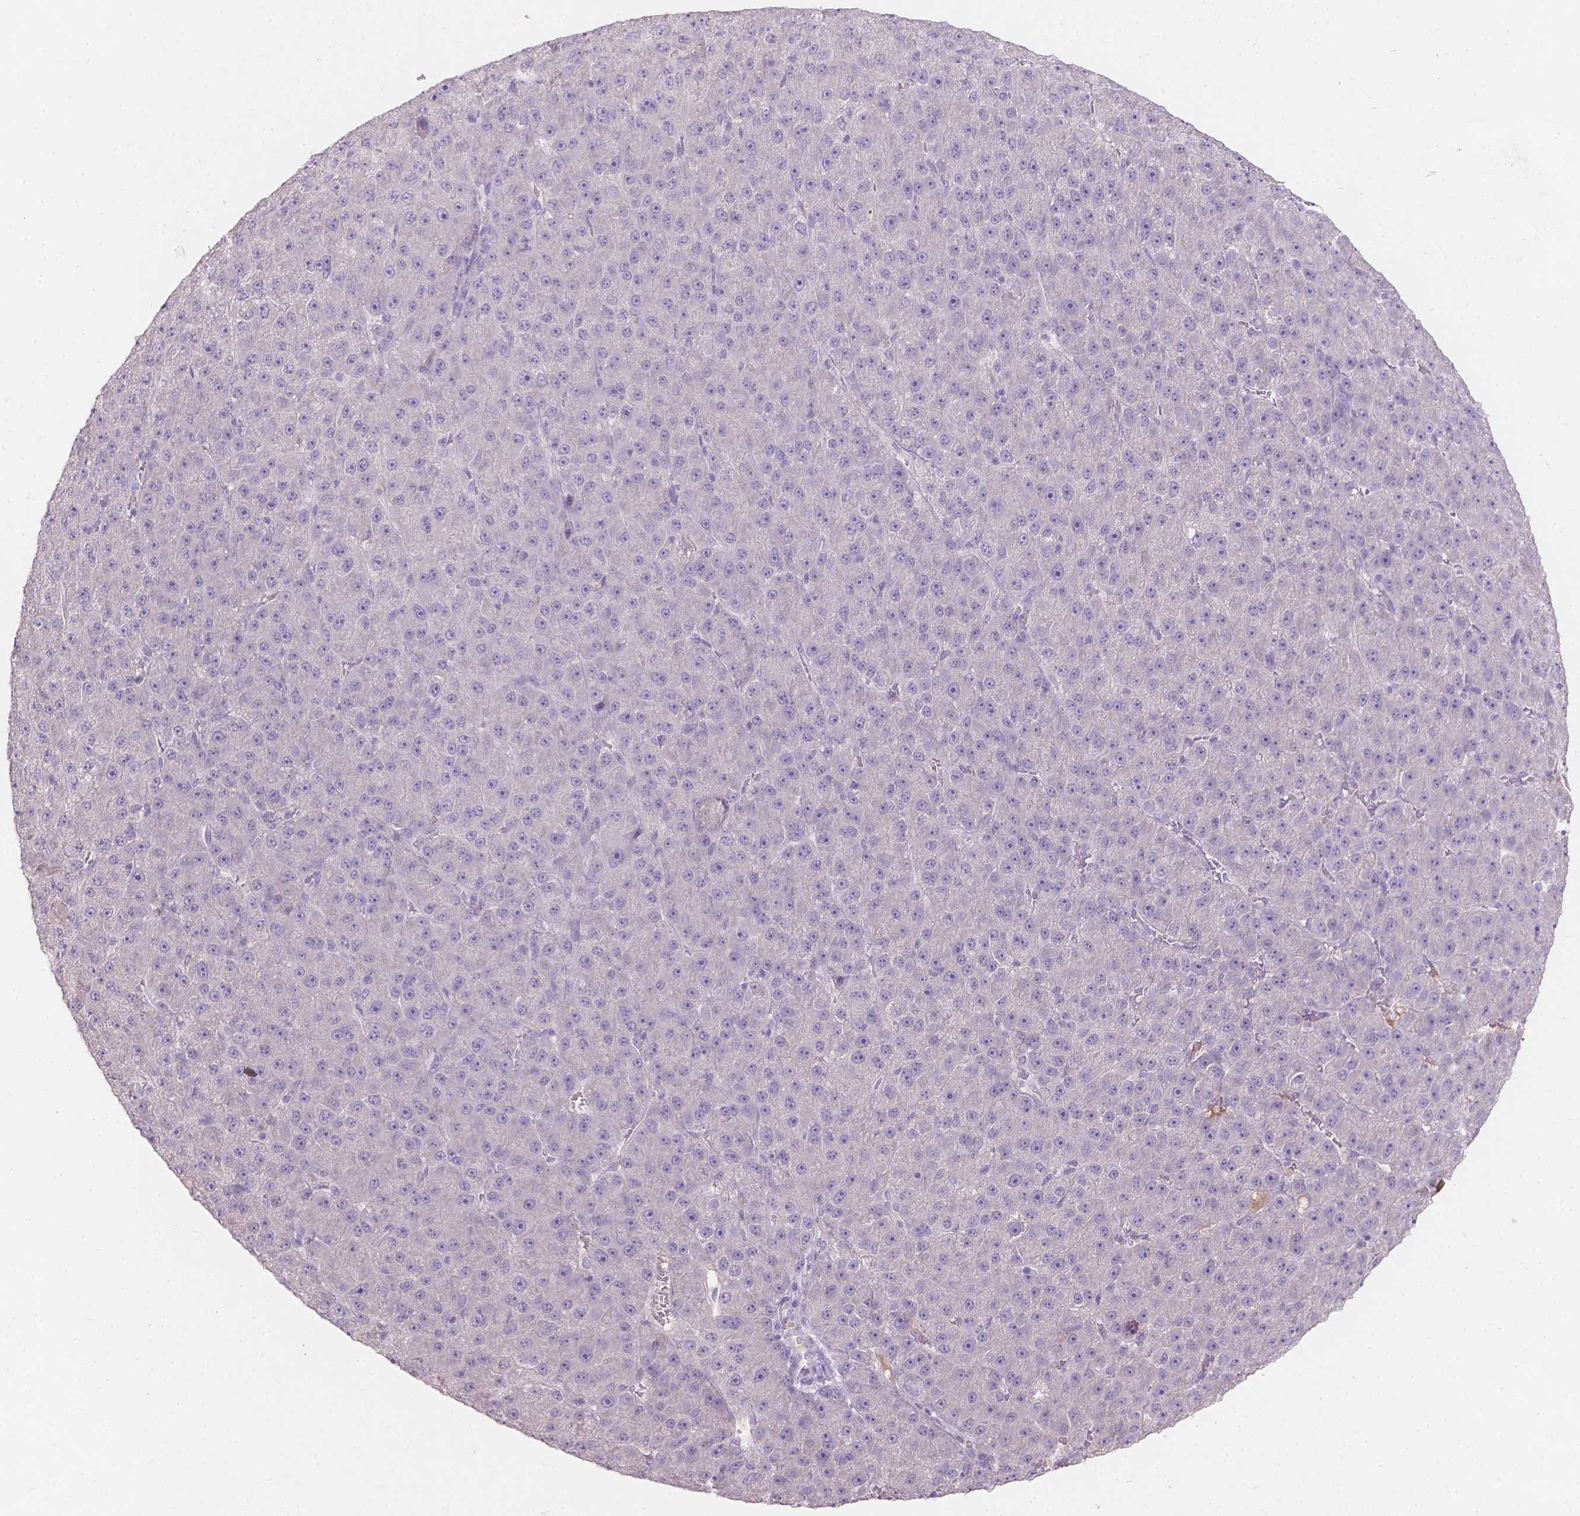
{"staining": {"intensity": "negative", "quantity": "none", "location": "none"}, "tissue": "liver cancer", "cell_type": "Tumor cells", "image_type": "cancer", "snomed": [{"axis": "morphology", "description": "Carcinoma, Hepatocellular, NOS"}, {"axis": "topography", "description": "Liver"}], "caption": "The micrograph shows no staining of tumor cells in liver hepatocellular carcinoma.", "gene": "DCAF4L1", "patient": {"sex": "male", "age": 67}}